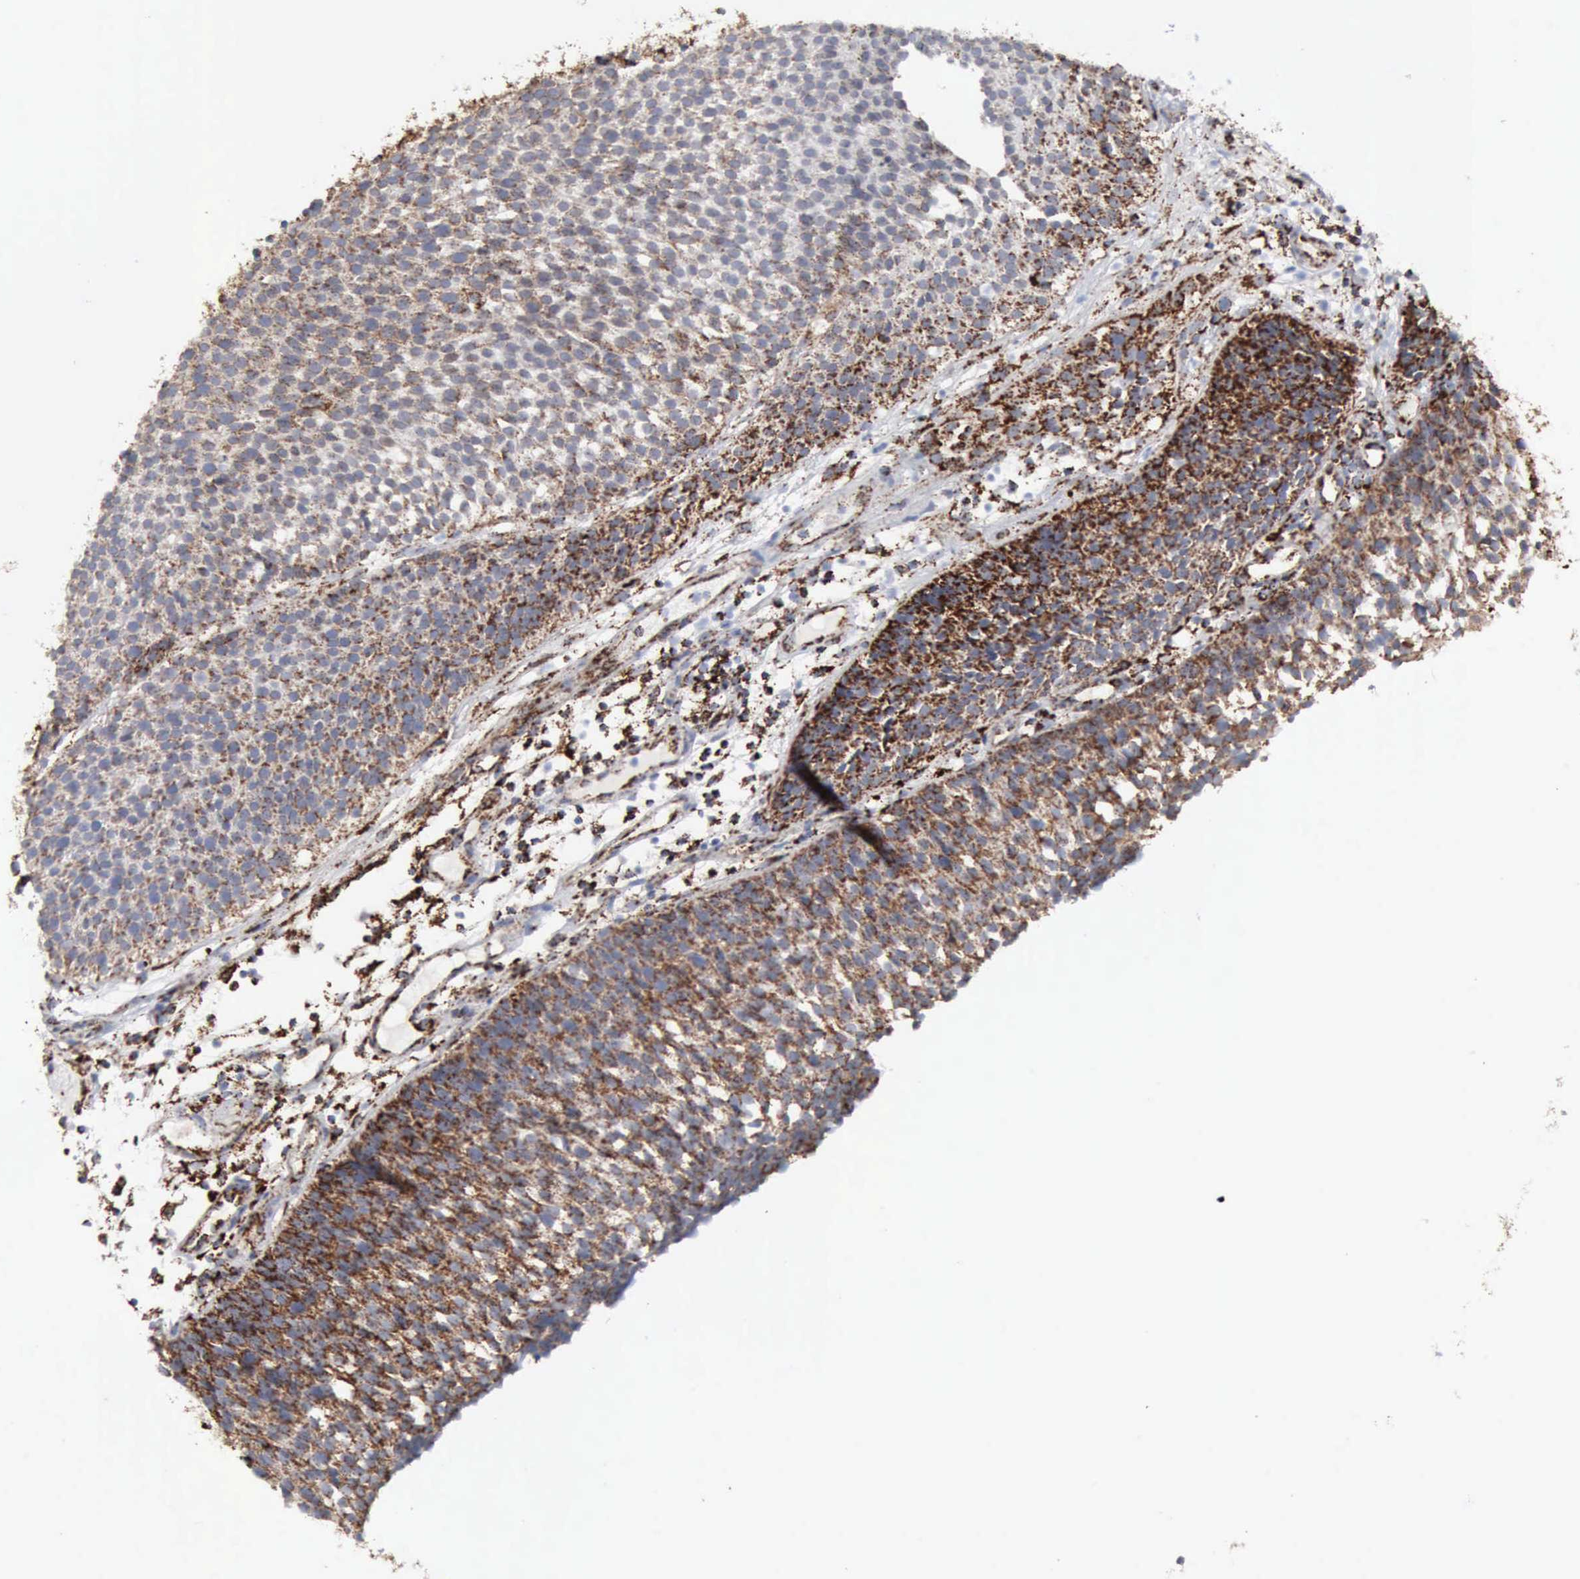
{"staining": {"intensity": "strong", "quantity": "25%-75%", "location": "cytoplasmic/membranous"}, "tissue": "urothelial cancer", "cell_type": "Tumor cells", "image_type": "cancer", "snomed": [{"axis": "morphology", "description": "Urothelial carcinoma, Low grade"}, {"axis": "topography", "description": "Urinary bladder"}], "caption": "Immunohistochemistry (IHC) of human low-grade urothelial carcinoma shows high levels of strong cytoplasmic/membranous expression in approximately 25%-75% of tumor cells. The protein of interest is stained brown, and the nuclei are stained in blue (DAB (3,3'-diaminobenzidine) IHC with brightfield microscopy, high magnification).", "gene": "ACO2", "patient": {"sex": "male", "age": 85}}